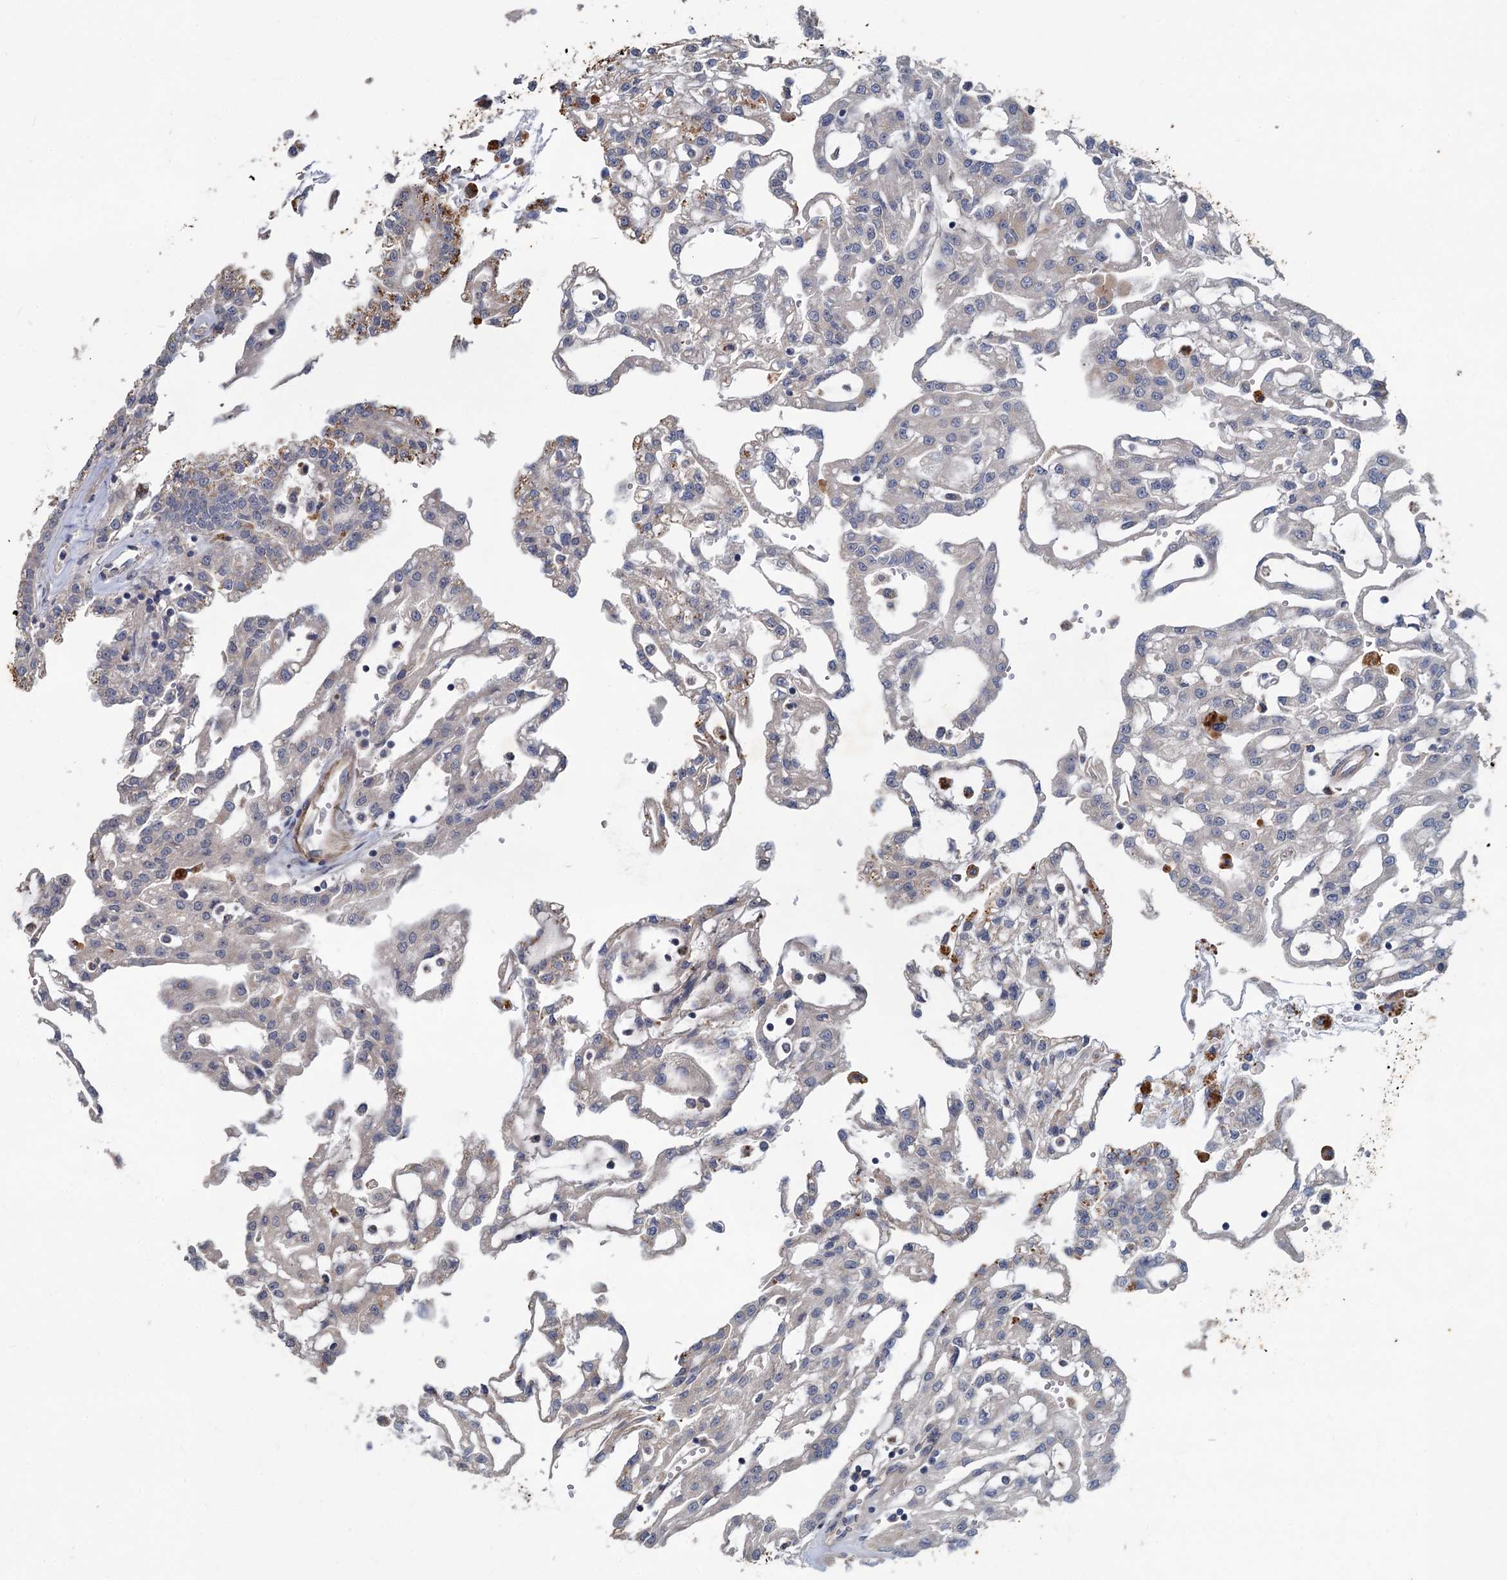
{"staining": {"intensity": "moderate", "quantity": "<25%", "location": "cytoplasmic/membranous"}, "tissue": "renal cancer", "cell_type": "Tumor cells", "image_type": "cancer", "snomed": [{"axis": "morphology", "description": "Adenocarcinoma, NOS"}, {"axis": "topography", "description": "Kidney"}], "caption": "Adenocarcinoma (renal) stained with DAB immunohistochemistry exhibits low levels of moderate cytoplasmic/membranous positivity in approximately <25% of tumor cells.", "gene": "SLC2A7", "patient": {"sex": "male", "age": 63}}